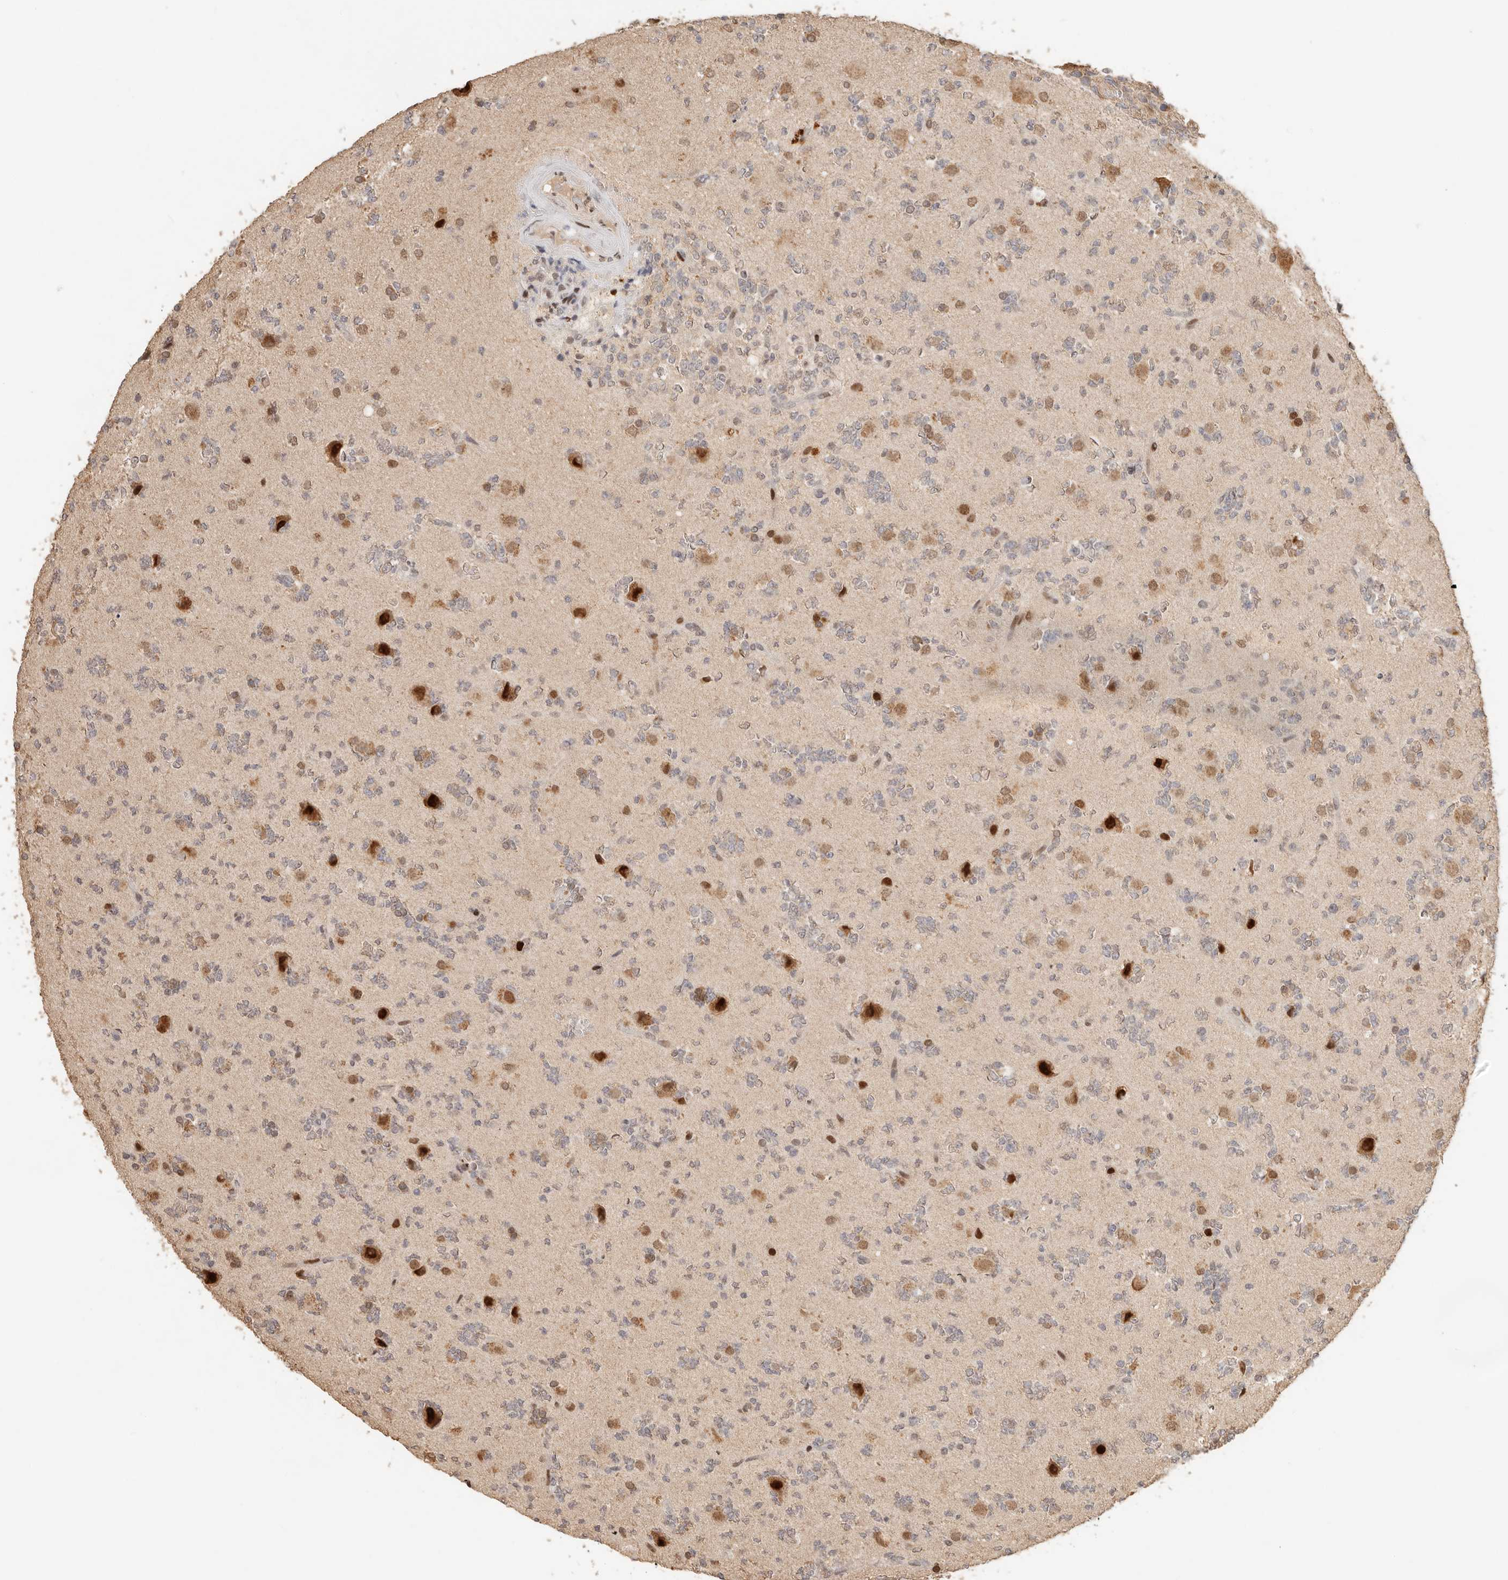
{"staining": {"intensity": "negative", "quantity": "none", "location": "none"}, "tissue": "glioma", "cell_type": "Tumor cells", "image_type": "cancer", "snomed": [{"axis": "morphology", "description": "Glioma, malignant, High grade"}, {"axis": "topography", "description": "Brain"}], "caption": "Glioma was stained to show a protein in brown. There is no significant positivity in tumor cells.", "gene": "NPAS2", "patient": {"sex": "female", "age": 62}}